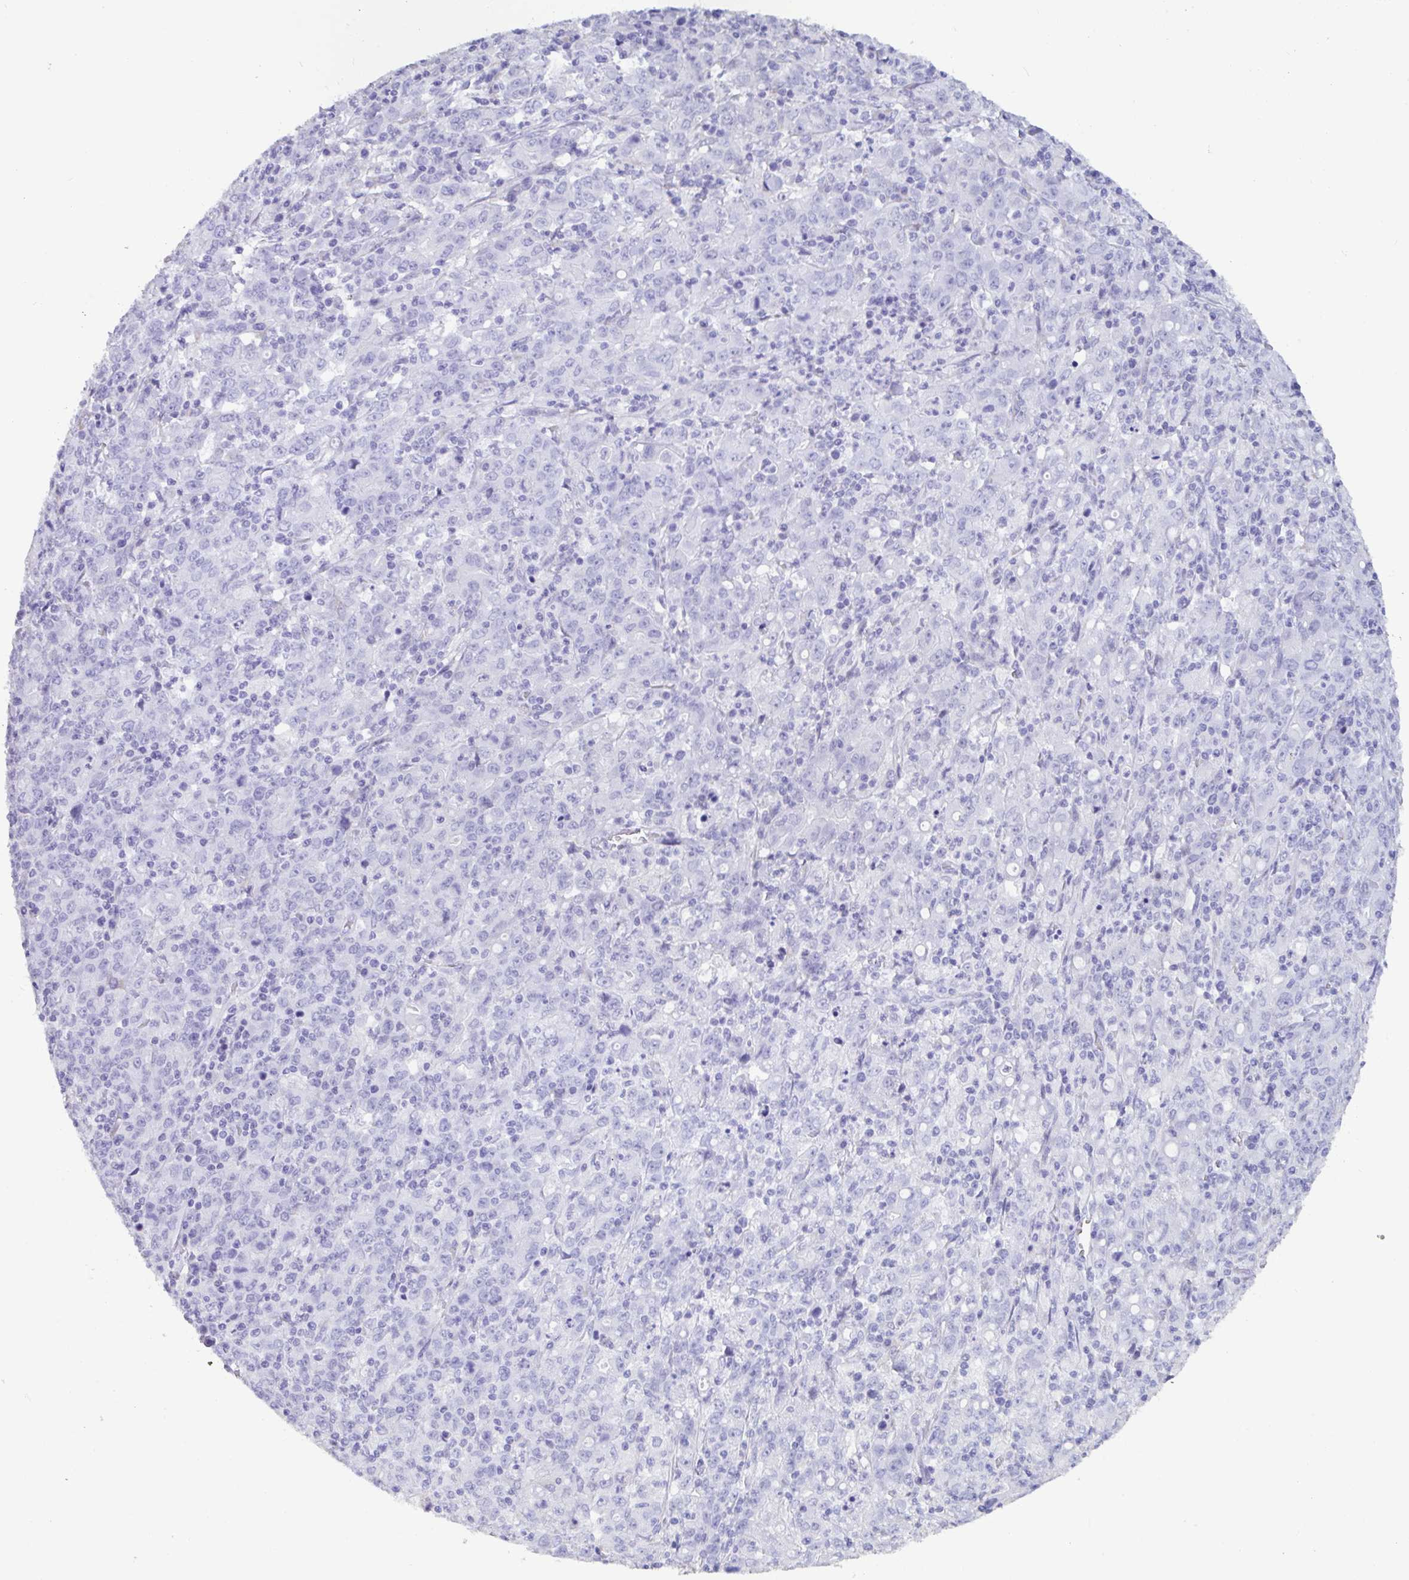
{"staining": {"intensity": "negative", "quantity": "none", "location": "none"}, "tissue": "stomach cancer", "cell_type": "Tumor cells", "image_type": "cancer", "snomed": [{"axis": "morphology", "description": "Adenocarcinoma, NOS"}, {"axis": "topography", "description": "Stomach, upper"}], "caption": "Tumor cells show no significant expression in adenocarcinoma (stomach).", "gene": "TNNC1", "patient": {"sex": "male", "age": 69}}